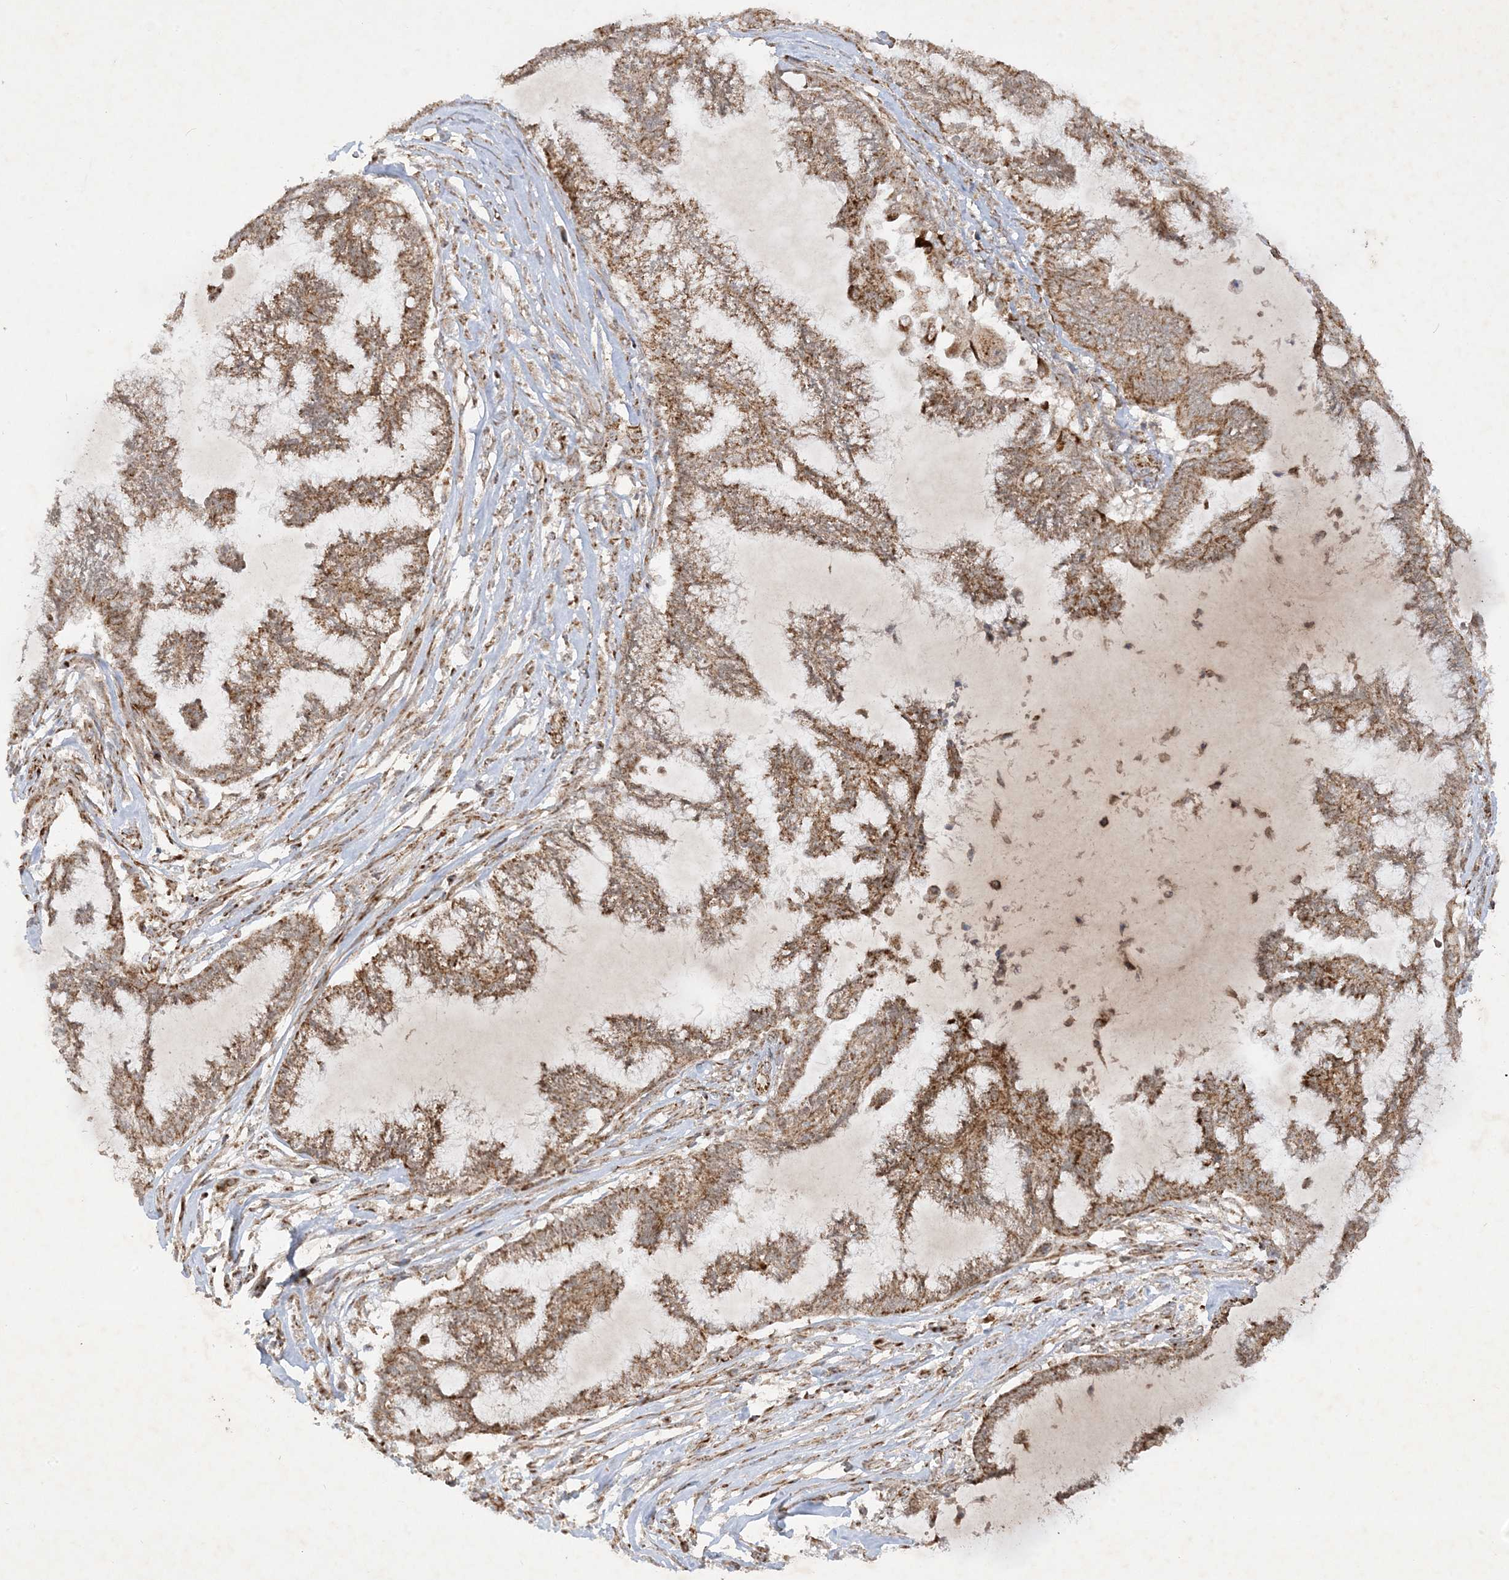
{"staining": {"intensity": "moderate", "quantity": ">75%", "location": "cytoplasmic/membranous"}, "tissue": "endometrial cancer", "cell_type": "Tumor cells", "image_type": "cancer", "snomed": [{"axis": "morphology", "description": "Adenocarcinoma, NOS"}, {"axis": "topography", "description": "Endometrium"}], "caption": "Immunohistochemistry (IHC) micrograph of human endometrial adenocarcinoma stained for a protein (brown), which exhibits medium levels of moderate cytoplasmic/membranous expression in approximately >75% of tumor cells.", "gene": "NDUFAF3", "patient": {"sex": "female", "age": 86}}